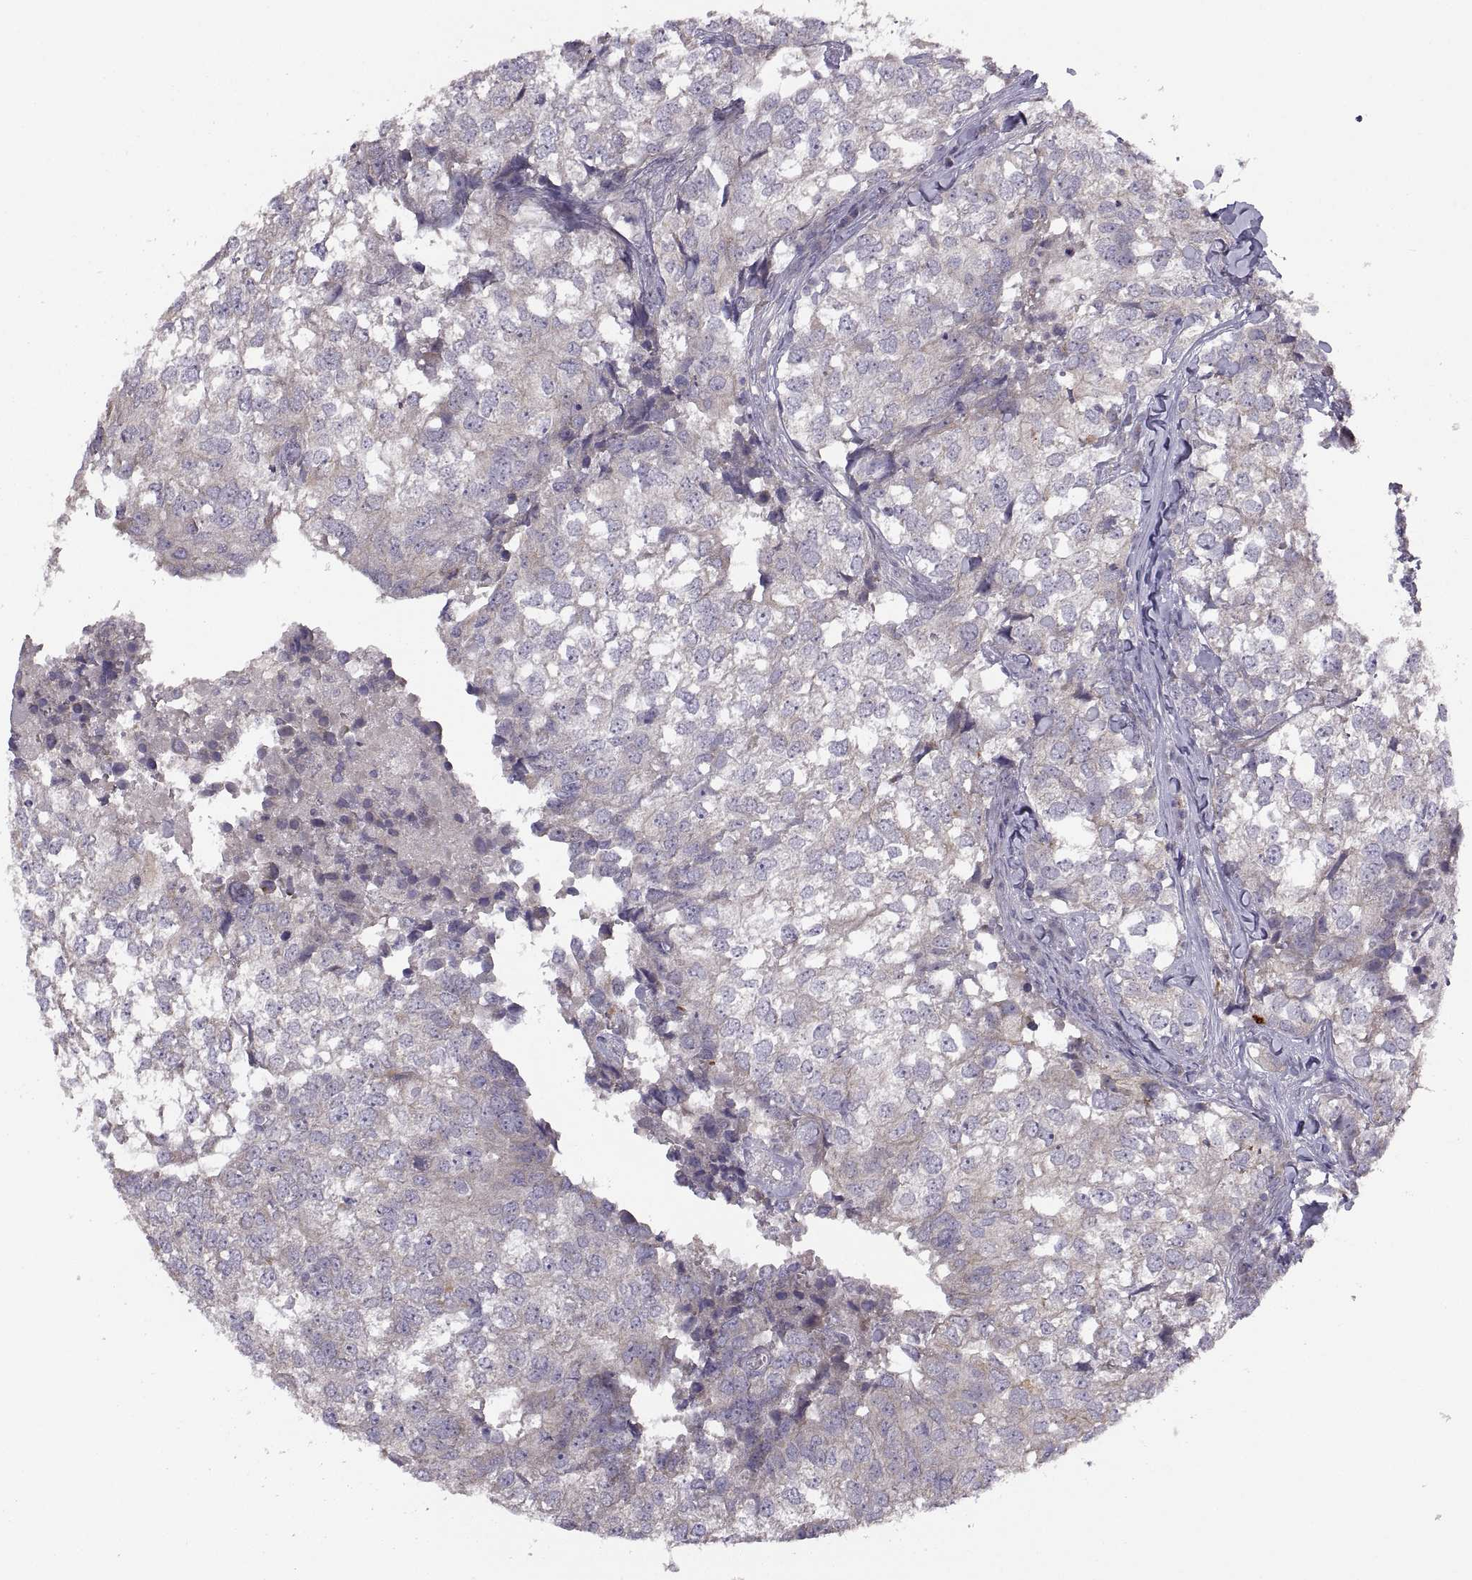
{"staining": {"intensity": "weak", "quantity": "25%-75%", "location": "cytoplasmic/membranous"}, "tissue": "breast cancer", "cell_type": "Tumor cells", "image_type": "cancer", "snomed": [{"axis": "morphology", "description": "Duct carcinoma"}, {"axis": "topography", "description": "Breast"}], "caption": "A micrograph showing weak cytoplasmic/membranous expression in approximately 25%-75% of tumor cells in intraductal carcinoma (breast), as visualized by brown immunohistochemical staining.", "gene": "ACSBG2", "patient": {"sex": "female", "age": 30}}